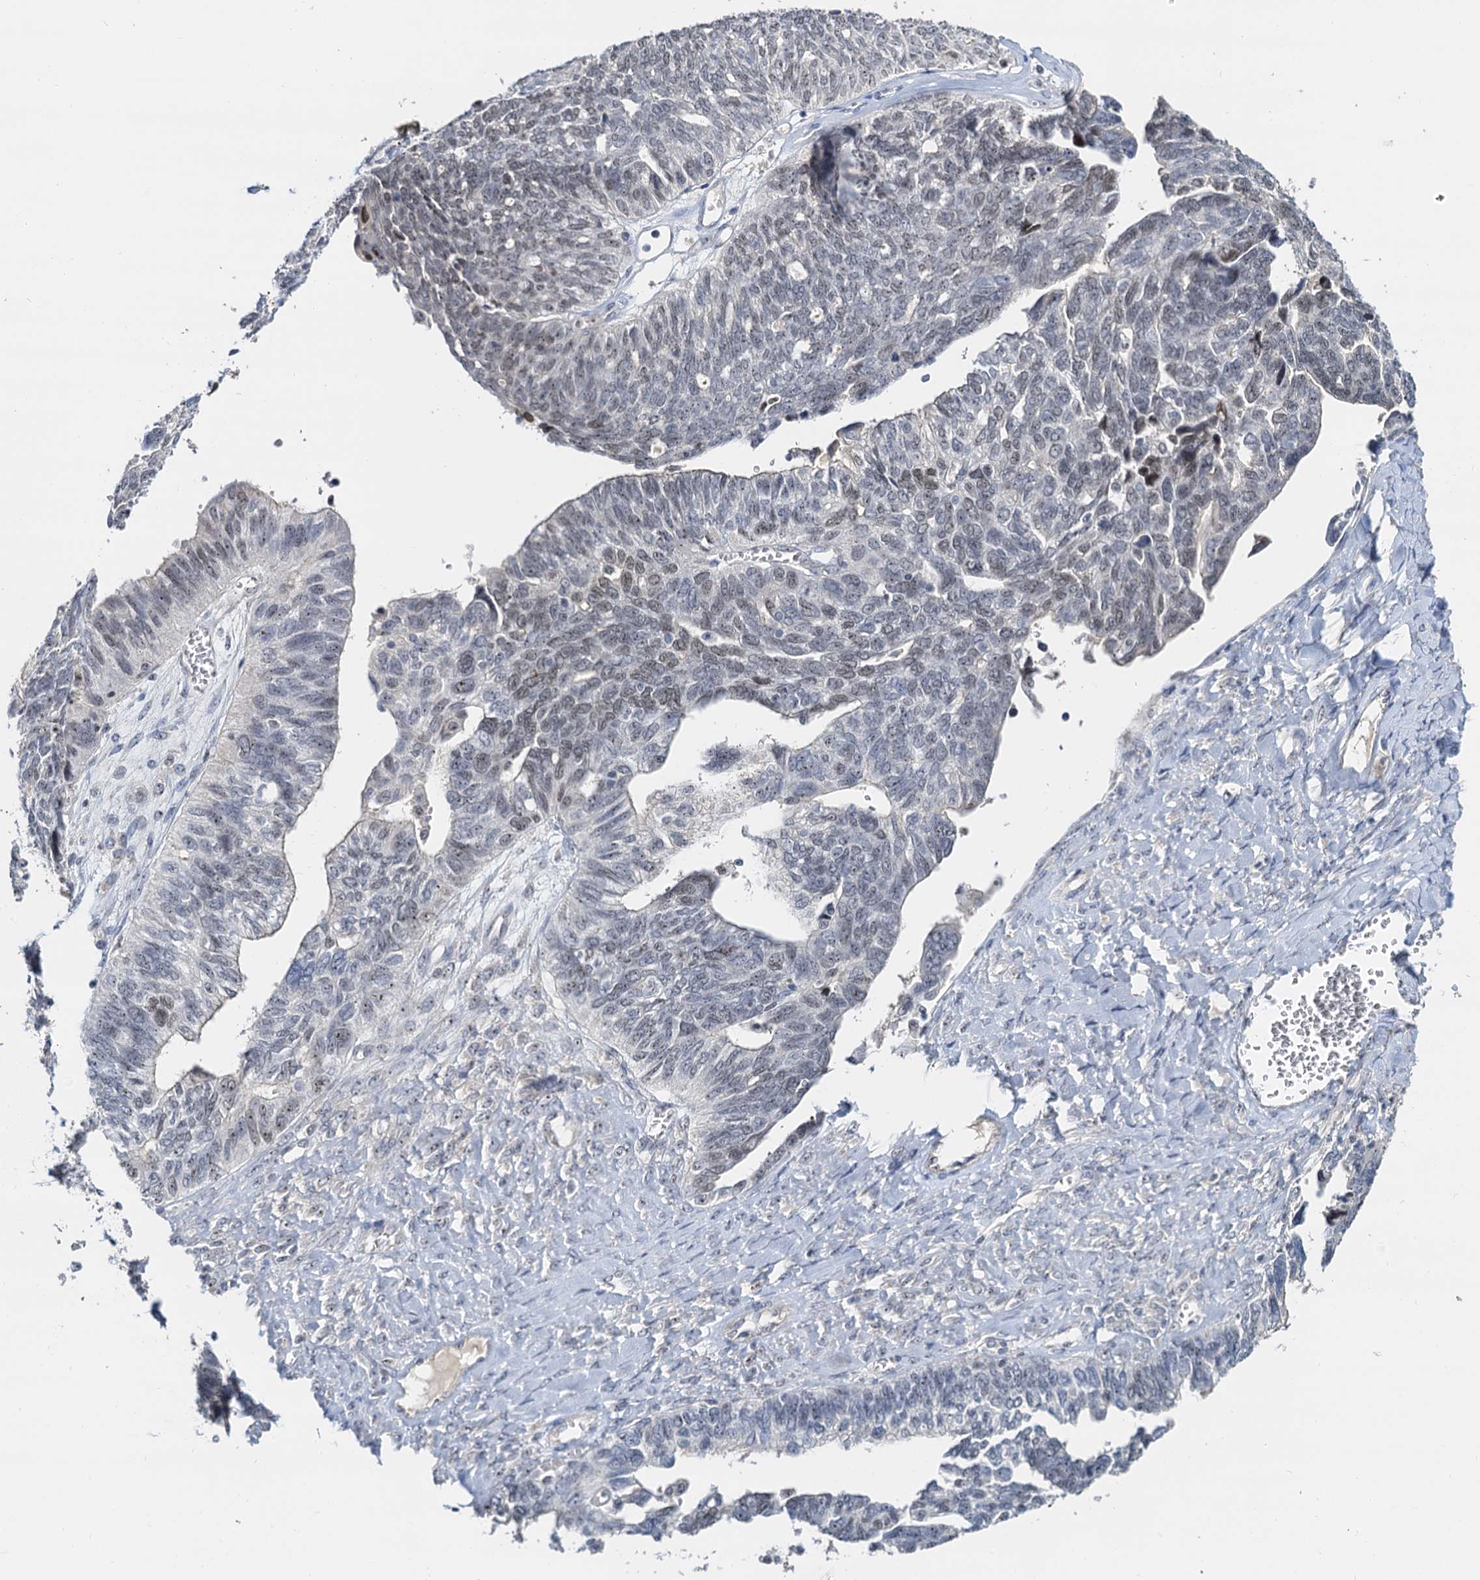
{"staining": {"intensity": "weak", "quantity": "25%-75%", "location": "nuclear"}, "tissue": "ovarian cancer", "cell_type": "Tumor cells", "image_type": "cancer", "snomed": [{"axis": "morphology", "description": "Cystadenocarcinoma, serous, NOS"}, {"axis": "topography", "description": "Ovary"}], "caption": "Ovarian serous cystadenocarcinoma stained for a protein (brown) demonstrates weak nuclear positive staining in about 25%-75% of tumor cells.", "gene": "NOP2", "patient": {"sex": "female", "age": 79}}